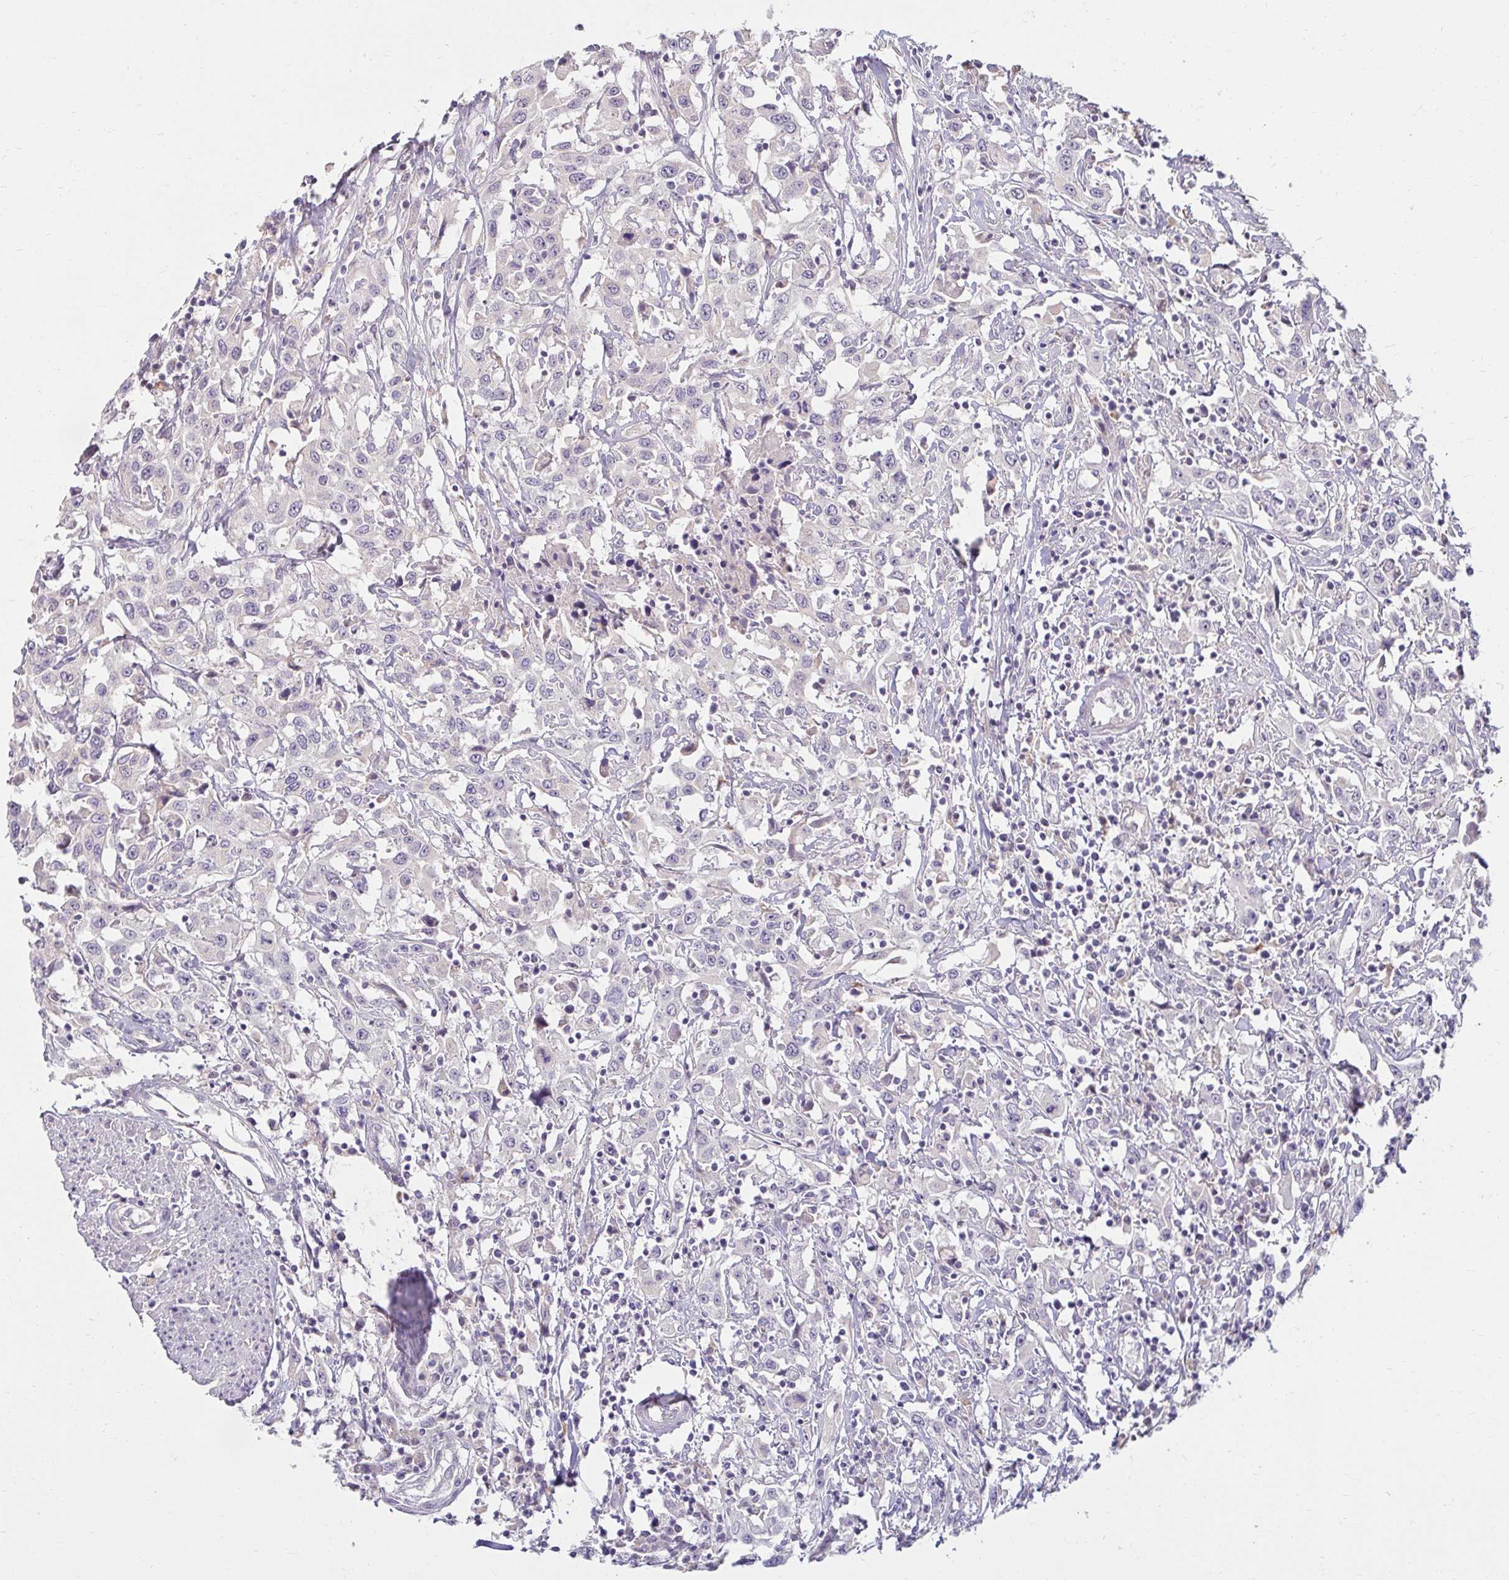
{"staining": {"intensity": "negative", "quantity": "none", "location": "none"}, "tissue": "urothelial cancer", "cell_type": "Tumor cells", "image_type": "cancer", "snomed": [{"axis": "morphology", "description": "Urothelial carcinoma, High grade"}, {"axis": "topography", "description": "Urinary bladder"}], "caption": "Urothelial cancer was stained to show a protein in brown. There is no significant positivity in tumor cells. The staining is performed using DAB brown chromogen with nuclei counter-stained in using hematoxylin.", "gene": "DDN", "patient": {"sex": "male", "age": 61}}